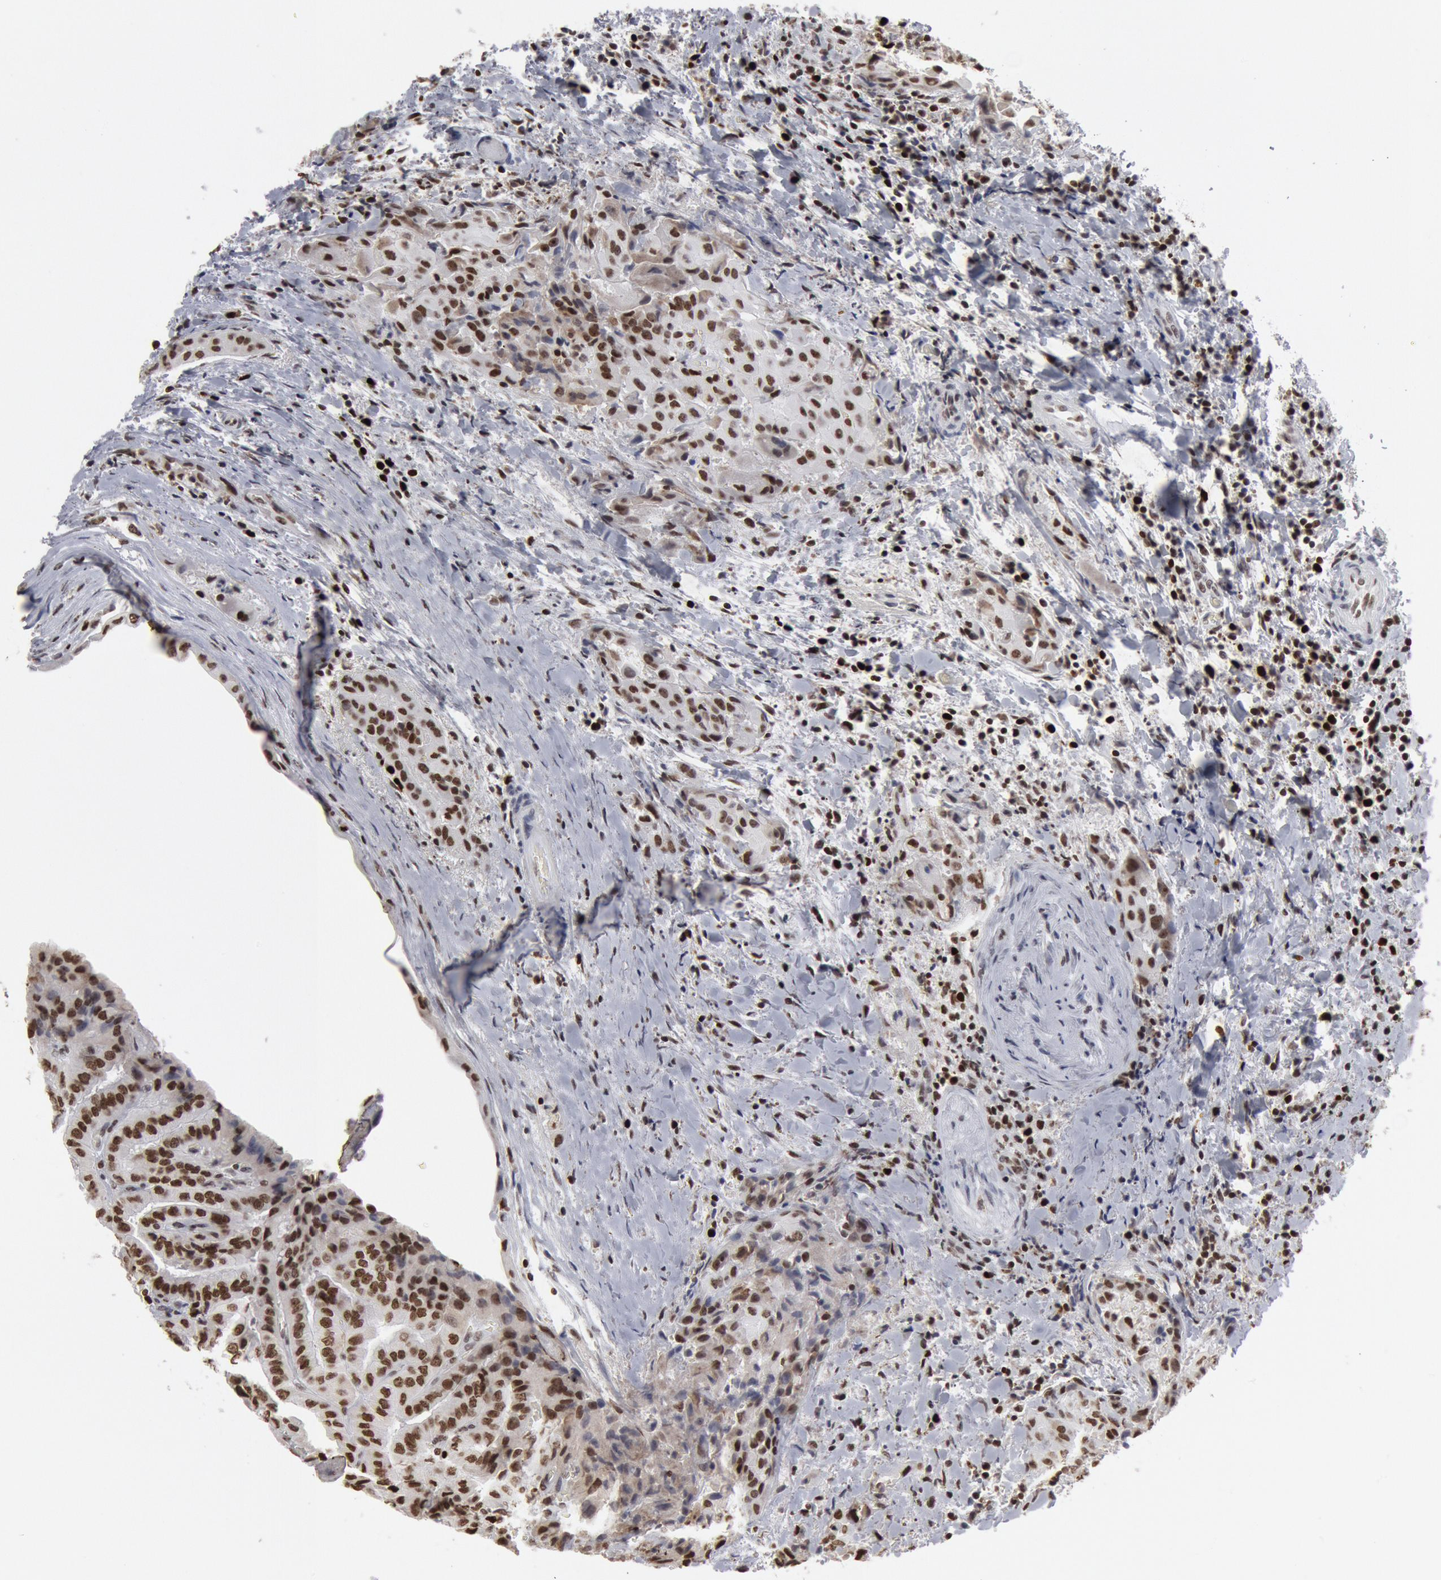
{"staining": {"intensity": "strong", "quantity": ">75%", "location": "nuclear"}, "tissue": "thyroid cancer", "cell_type": "Tumor cells", "image_type": "cancer", "snomed": [{"axis": "morphology", "description": "Papillary adenocarcinoma, NOS"}, {"axis": "topography", "description": "Thyroid gland"}], "caption": "This image shows thyroid papillary adenocarcinoma stained with immunohistochemistry (IHC) to label a protein in brown. The nuclear of tumor cells show strong positivity for the protein. Nuclei are counter-stained blue.", "gene": "SUB1", "patient": {"sex": "female", "age": 71}}